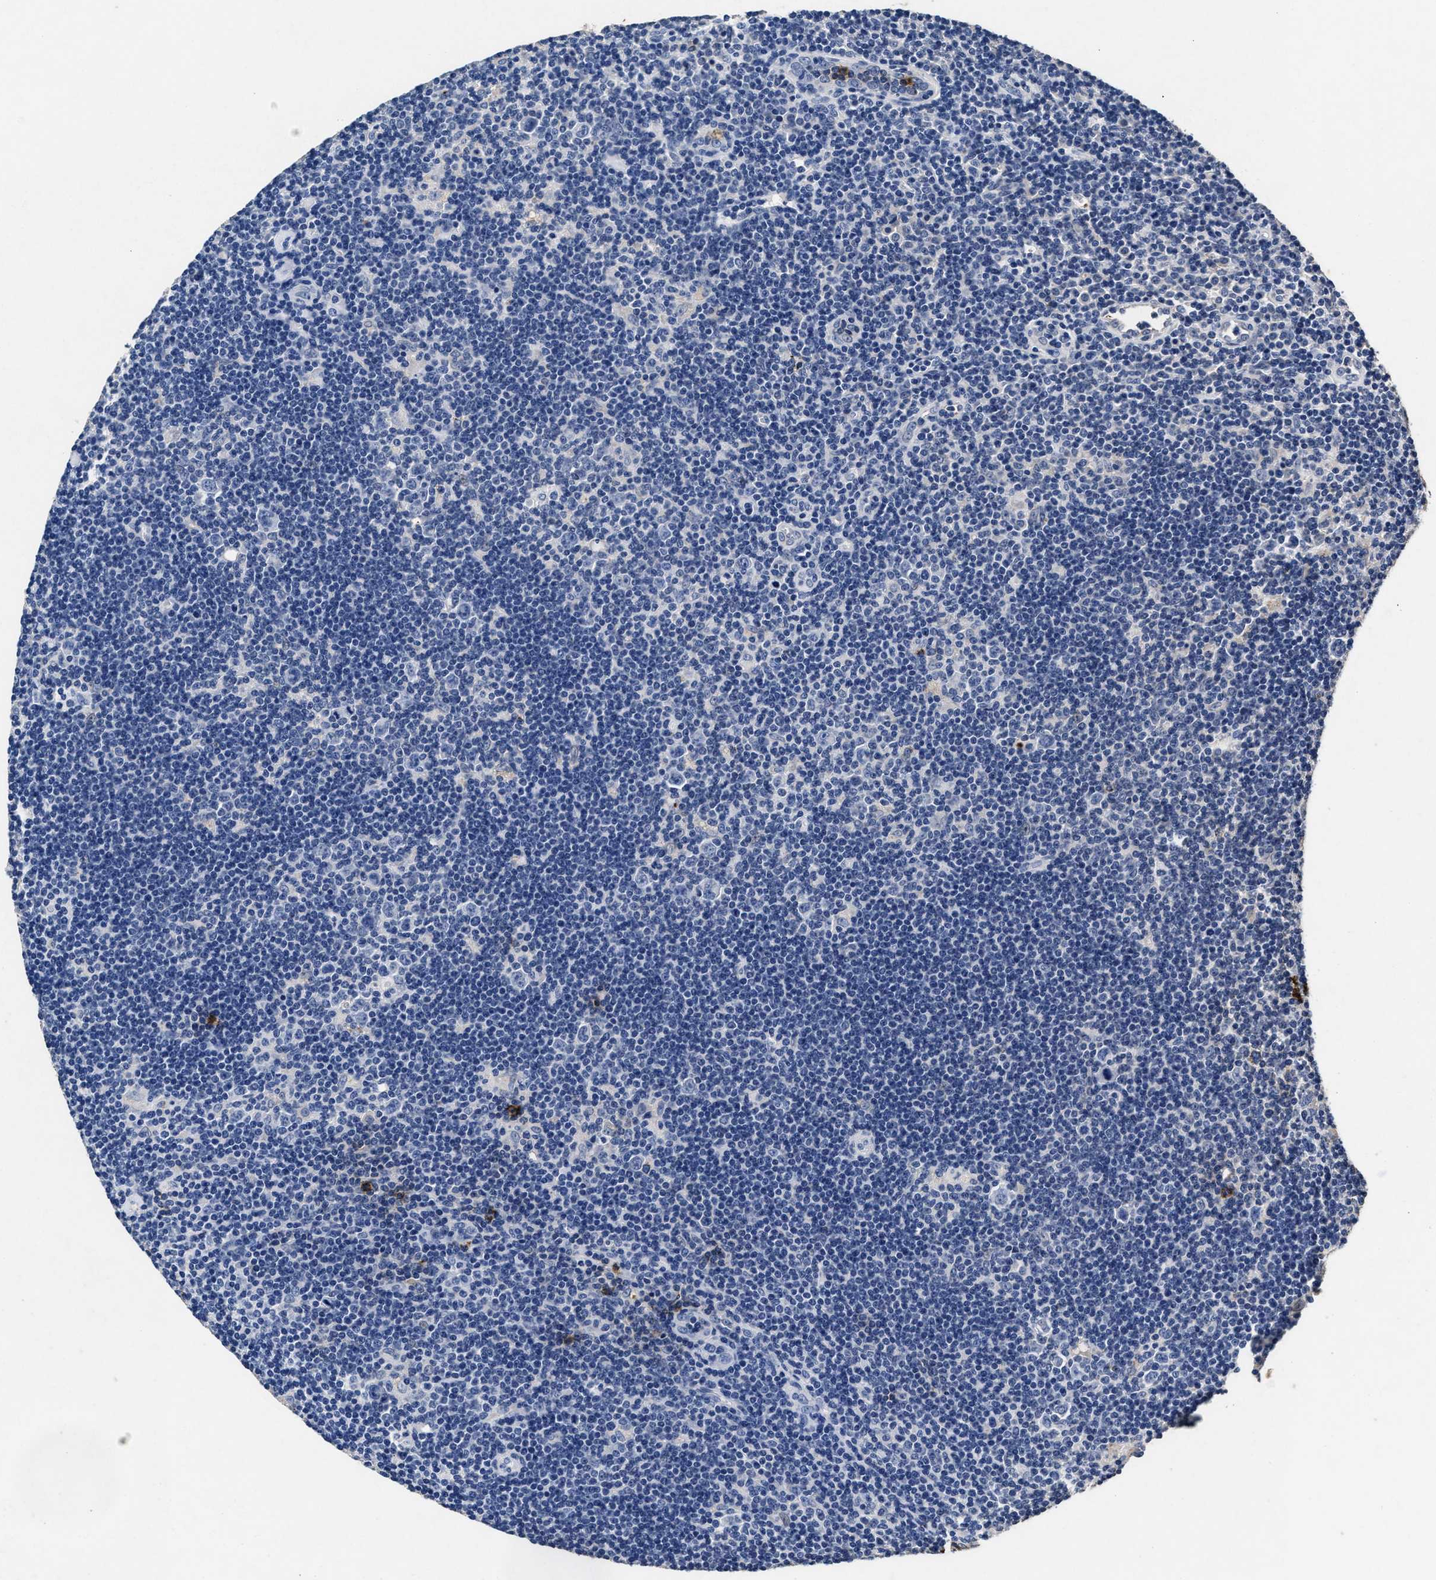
{"staining": {"intensity": "negative", "quantity": "none", "location": "none"}, "tissue": "lymphoma", "cell_type": "Tumor cells", "image_type": "cancer", "snomed": [{"axis": "morphology", "description": "Hodgkin's disease, NOS"}, {"axis": "topography", "description": "Lymph node"}], "caption": "Lymphoma stained for a protein using immunohistochemistry (IHC) shows no staining tumor cells.", "gene": "LTB4R2", "patient": {"sex": "female", "age": 57}}